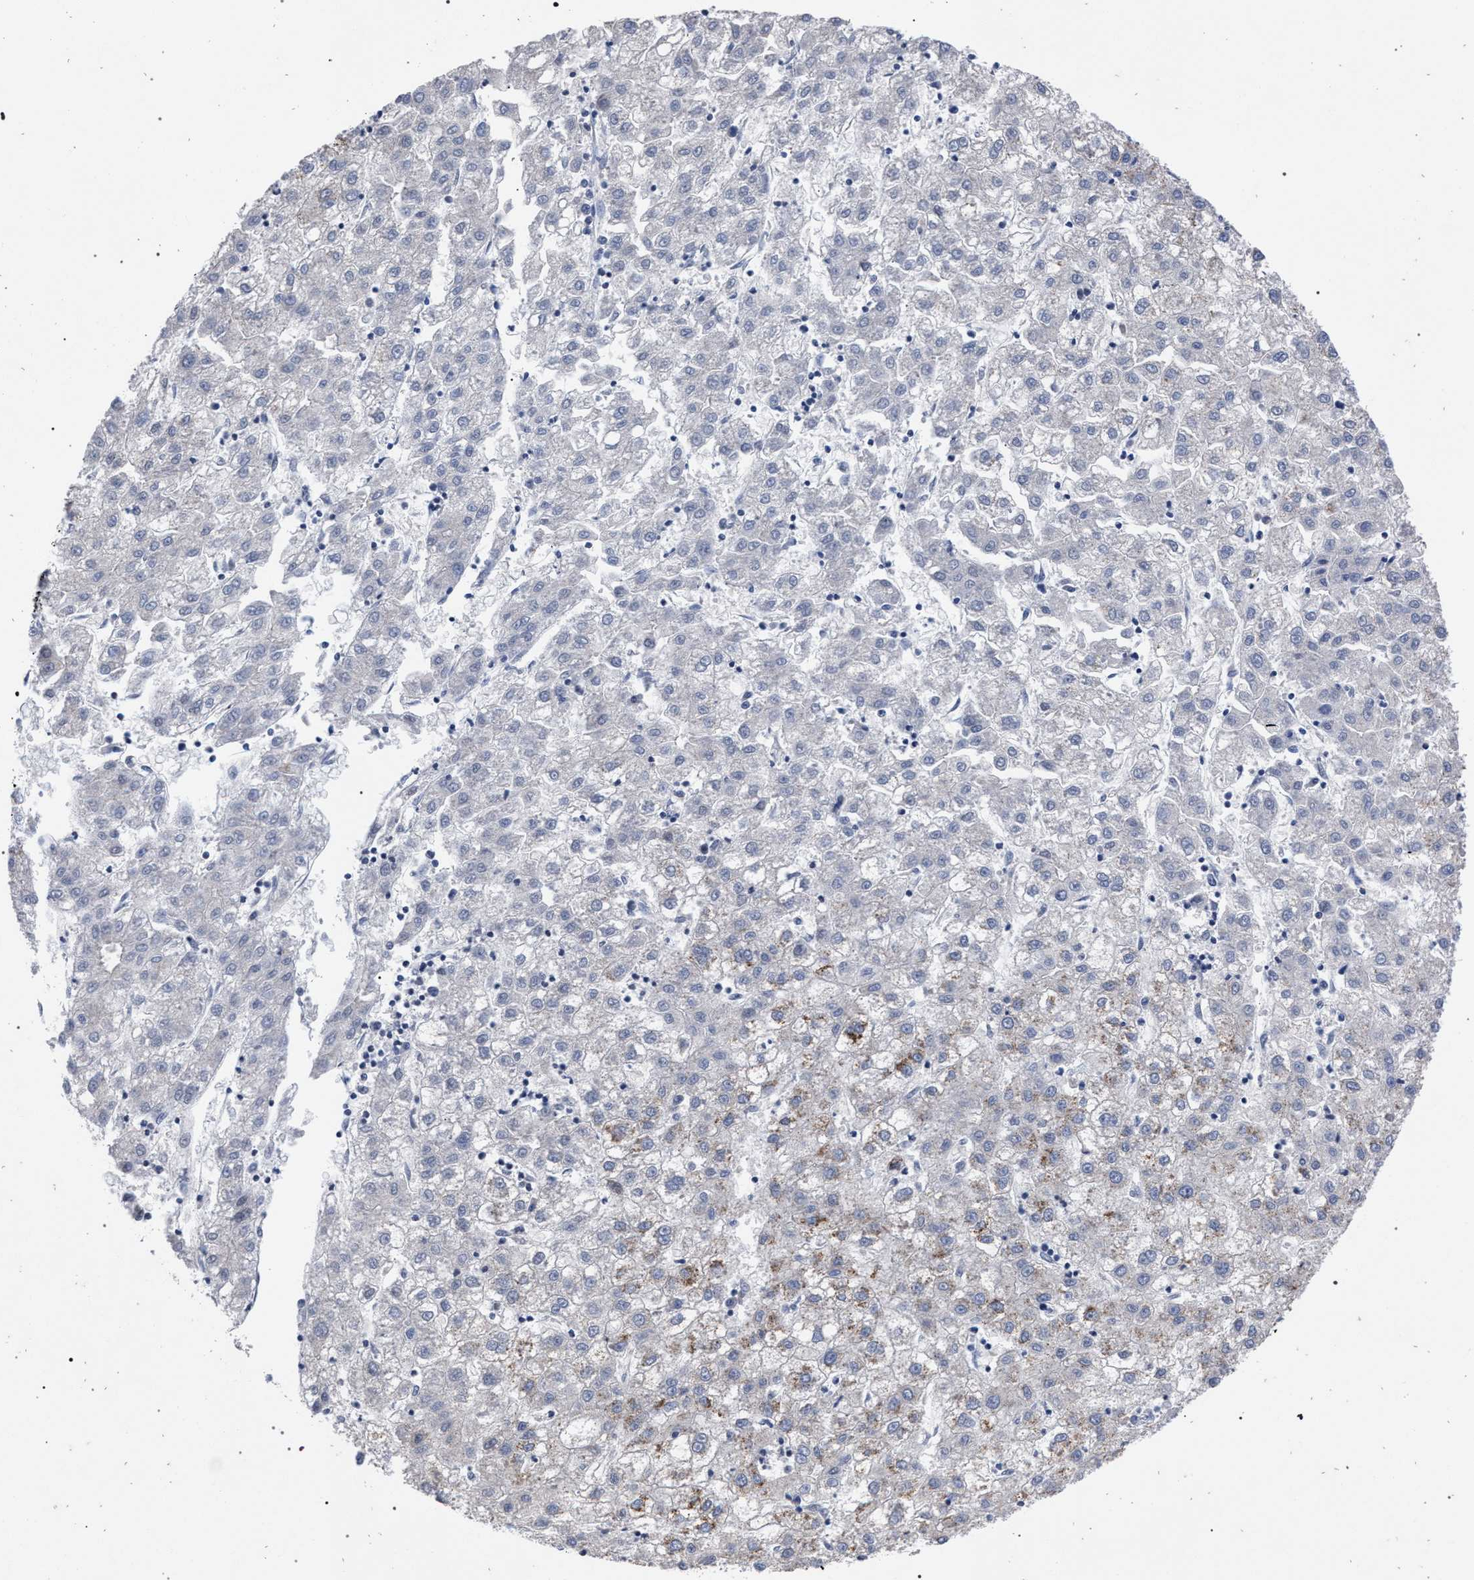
{"staining": {"intensity": "weak", "quantity": "<25%", "location": "cytoplasmic/membranous"}, "tissue": "liver cancer", "cell_type": "Tumor cells", "image_type": "cancer", "snomed": [{"axis": "morphology", "description": "Carcinoma, Hepatocellular, NOS"}, {"axis": "topography", "description": "Liver"}], "caption": "A high-resolution image shows immunohistochemistry (IHC) staining of liver hepatocellular carcinoma, which exhibits no significant positivity in tumor cells.", "gene": "GOLGA2", "patient": {"sex": "male", "age": 72}}